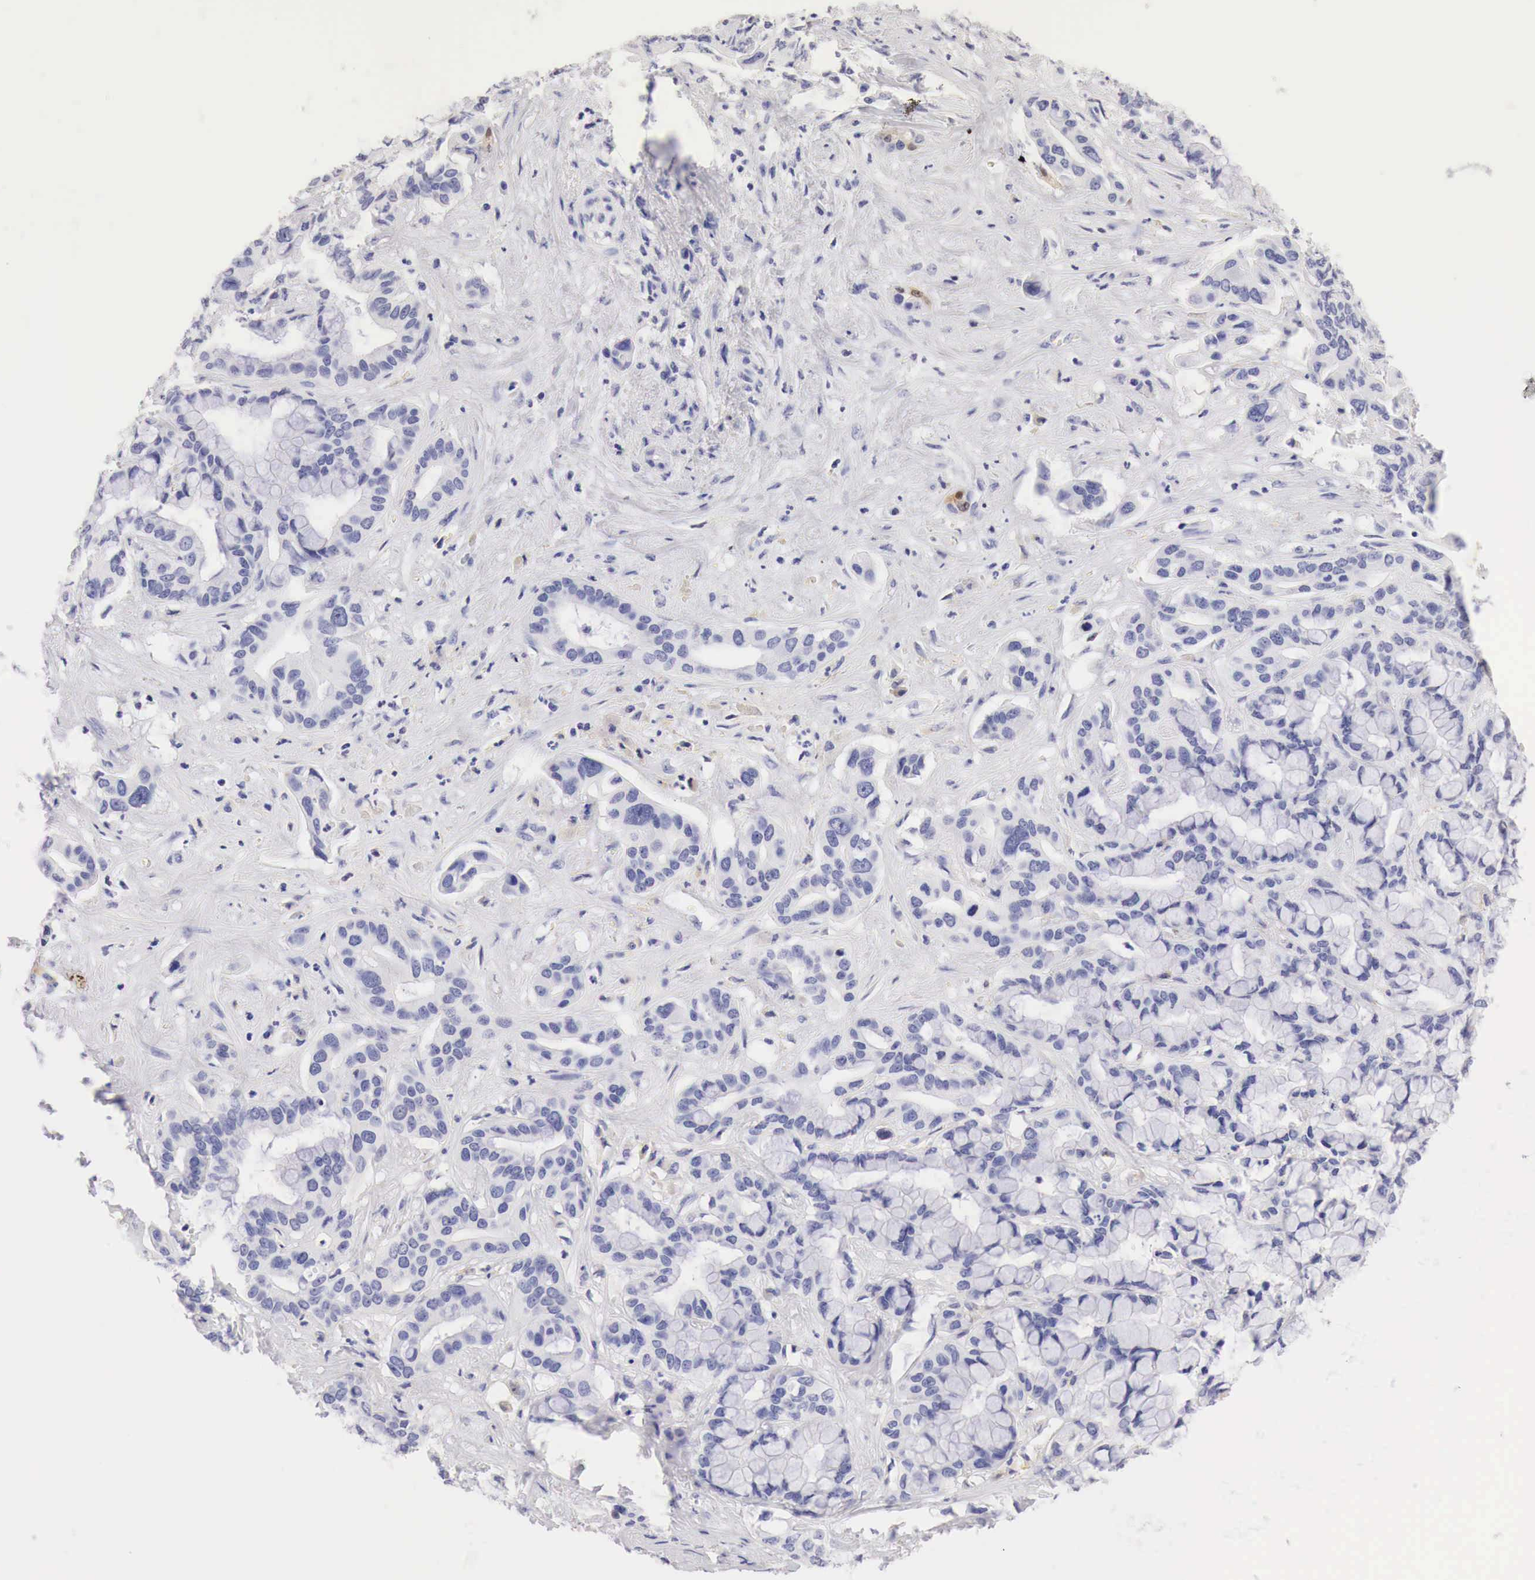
{"staining": {"intensity": "negative", "quantity": "none", "location": "none"}, "tissue": "liver cancer", "cell_type": "Tumor cells", "image_type": "cancer", "snomed": [{"axis": "morphology", "description": "Cholangiocarcinoma"}, {"axis": "topography", "description": "Liver"}], "caption": "A photomicrograph of cholangiocarcinoma (liver) stained for a protein reveals no brown staining in tumor cells.", "gene": "CDKN2A", "patient": {"sex": "female", "age": 65}}